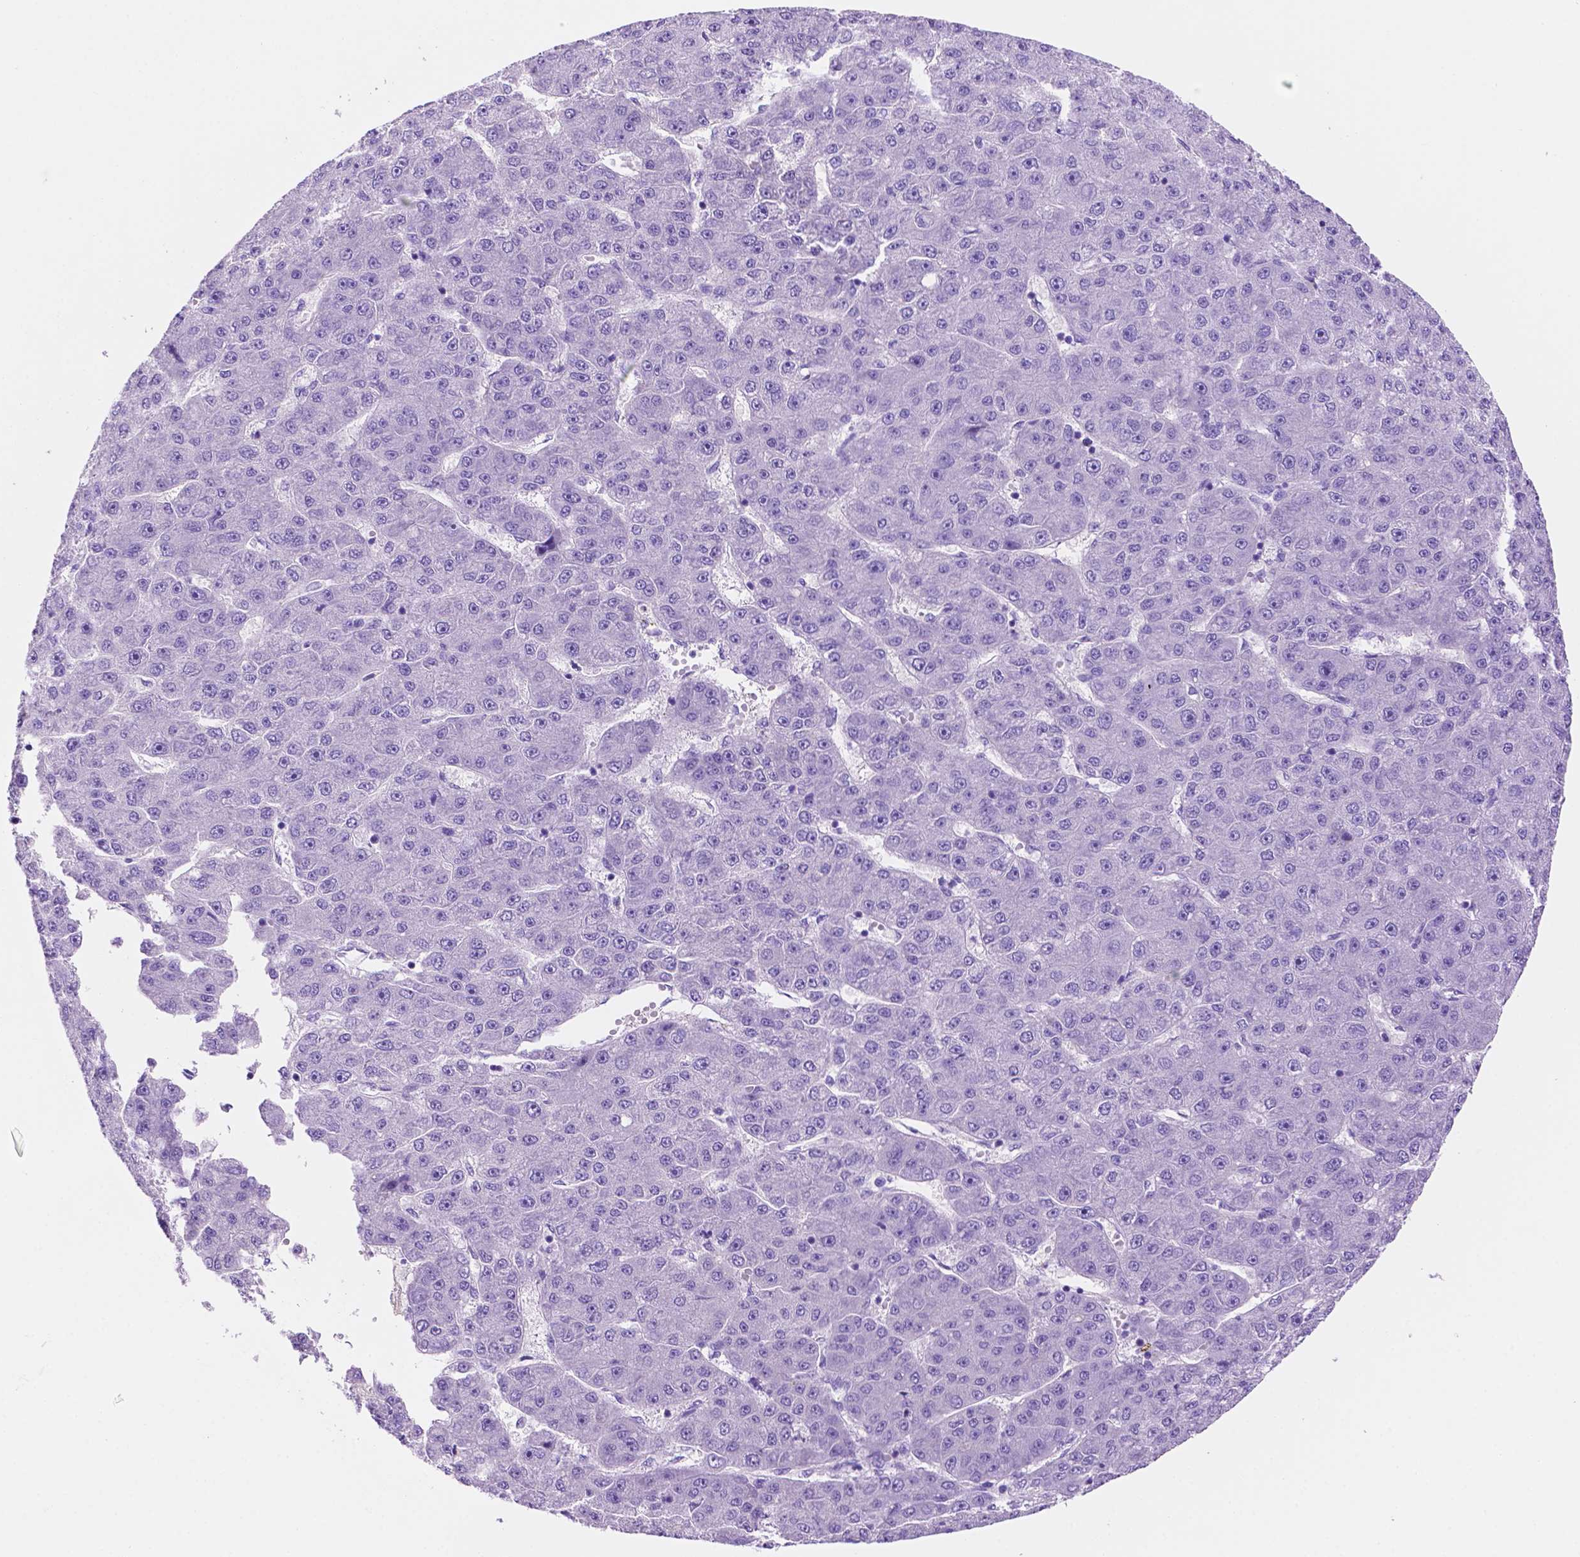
{"staining": {"intensity": "negative", "quantity": "none", "location": "none"}, "tissue": "liver cancer", "cell_type": "Tumor cells", "image_type": "cancer", "snomed": [{"axis": "morphology", "description": "Carcinoma, Hepatocellular, NOS"}, {"axis": "topography", "description": "Liver"}], "caption": "Tumor cells are negative for brown protein staining in liver hepatocellular carcinoma.", "gene": "FOXB2", "patient": {"sex": "male", "age": 67}}